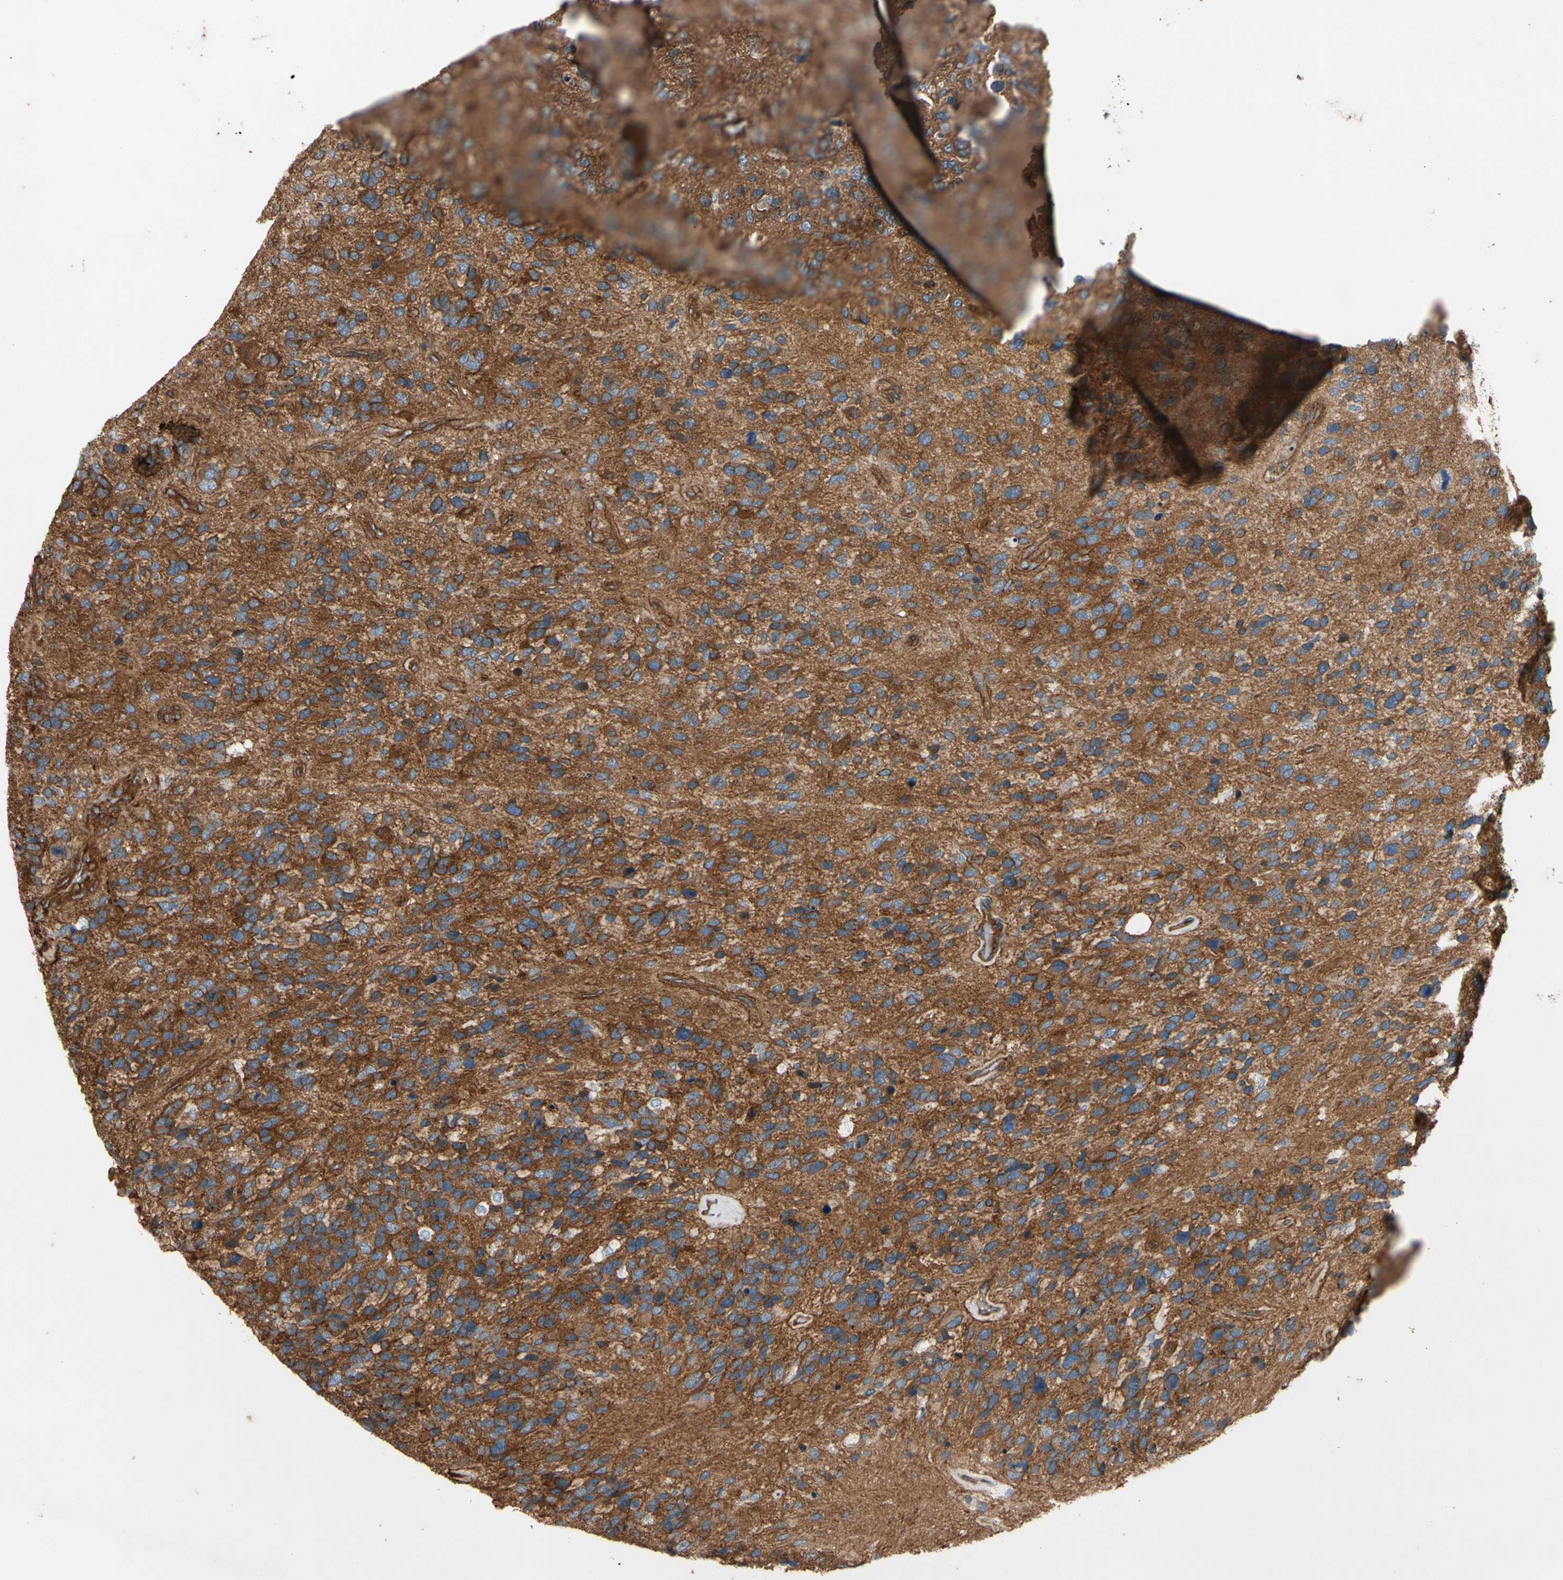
{"staining": {"intensity": "moderate", "quantity": ">75%", "location": "cytoplasmic/membranous"}, "tissue": "glioma", "cell_type": "Tumor cells", "image_type": "cancer", "snomed": [{"axis": "morphology", "description": "Glioma, malignant, High grade"}, {"axis": "topography", "description": "Brain"}], "caption": "This micrograph shows high-grade glioma (malignant) stained with IHC to label a protein in brown. The cytoplasmic/membranous of tumor cells show moderate positivity for the protein. Nuclei are counter-stained blue.", "gene": "CTTNBP2", "patient": {"sex": "female", "age": 58}}